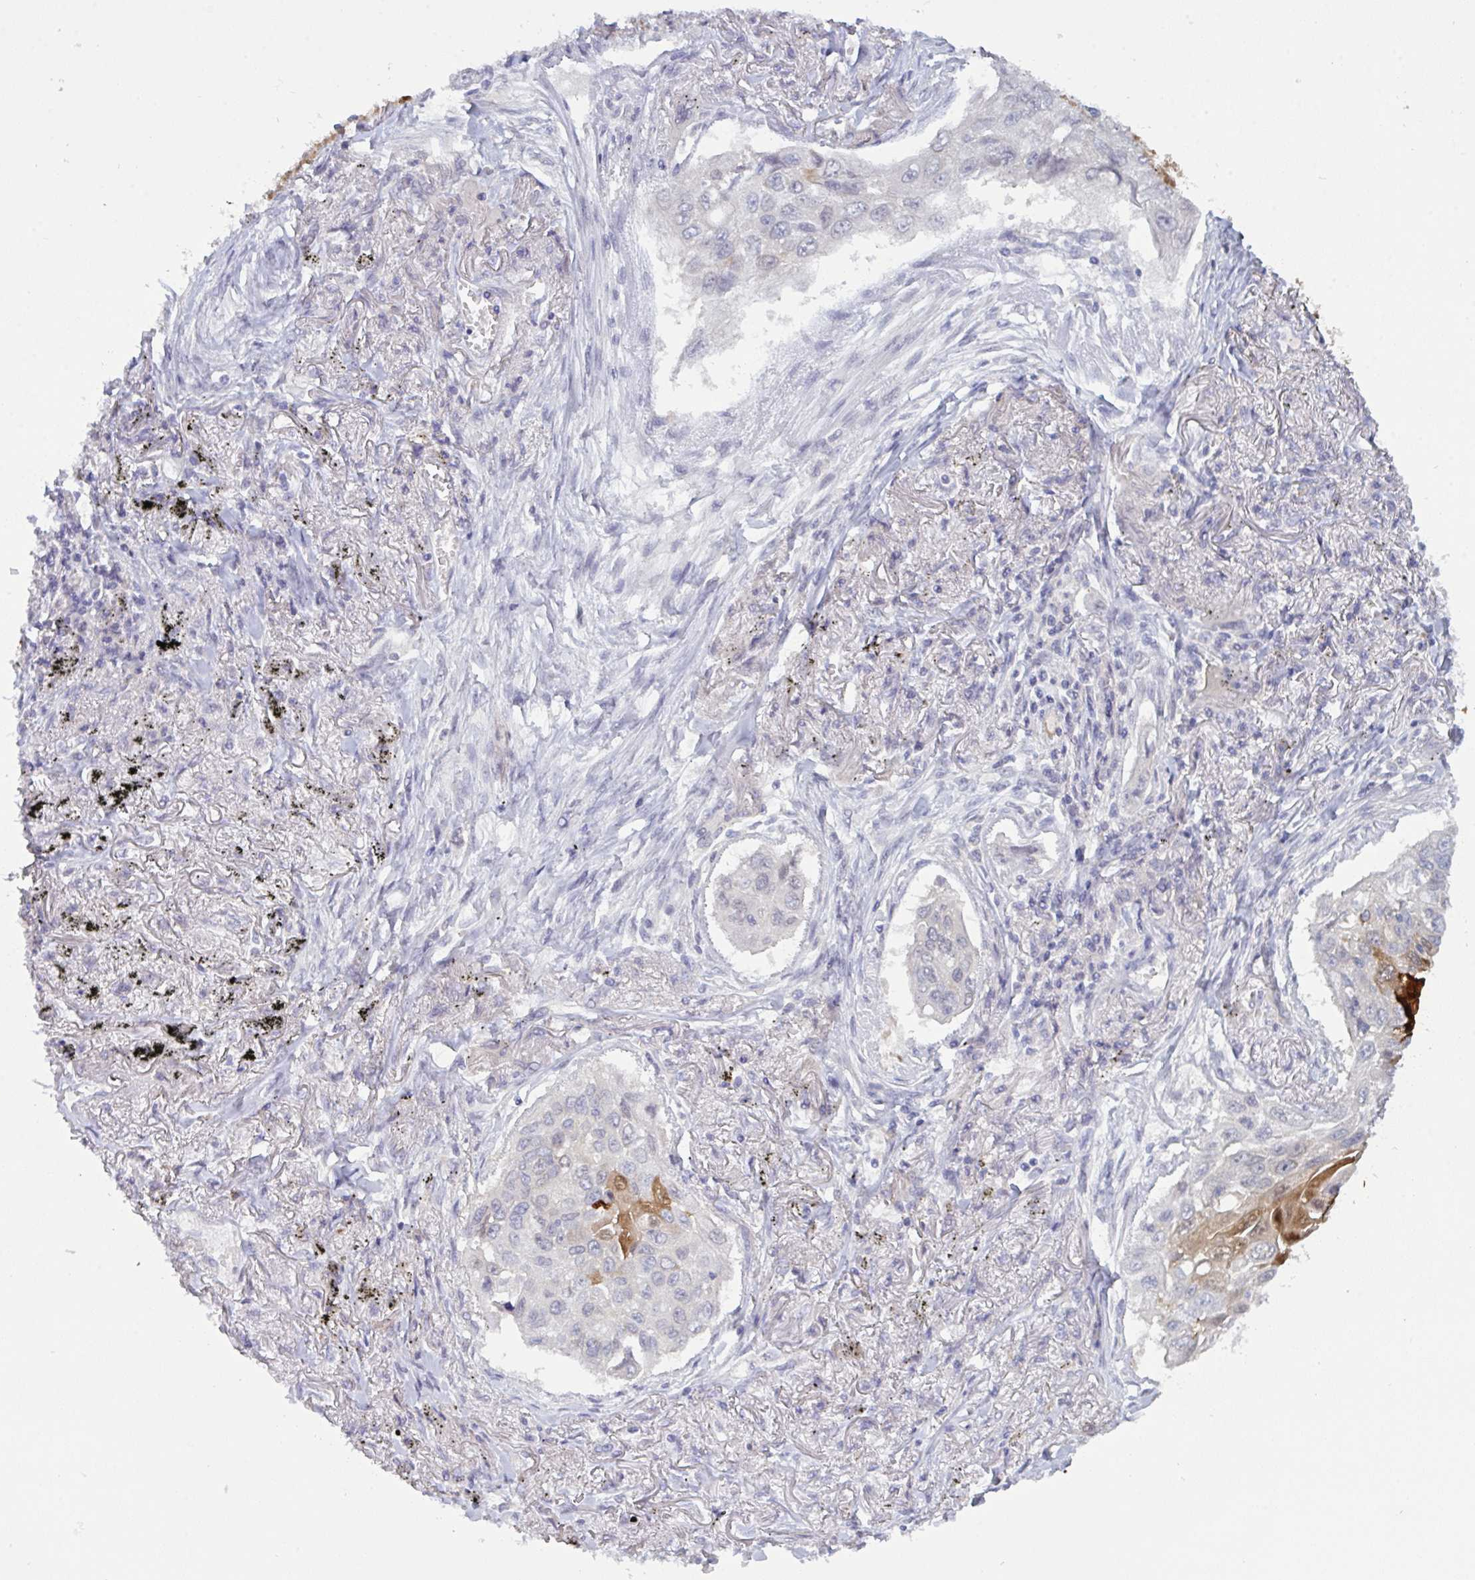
{"staining": {"intensity": "moderate", "quantity": "<25%", "location": "cytoplasmic/membranous,nuclear"}, "tissue": "lung cancer", "cell_type": "Tumor cells", "image_type": "cancer", "snomed": [{"axis": "morphology", "description": "Squamous cell carcinoma, NOS"}, {"axis": "topography", "description": "Lung"}], "caption": "Protein analysis of lung cancer (squamous cell carcinoma) tissue exhibits moderate cytoplasmic/membranous and nuclear positivity in approximately <25% of tumor cells. (brown staining indicates protein expression, while blue staining denotes nuclei).", "gene": "SERPINB13", "patient": {"sex": "male", "age": 75}}